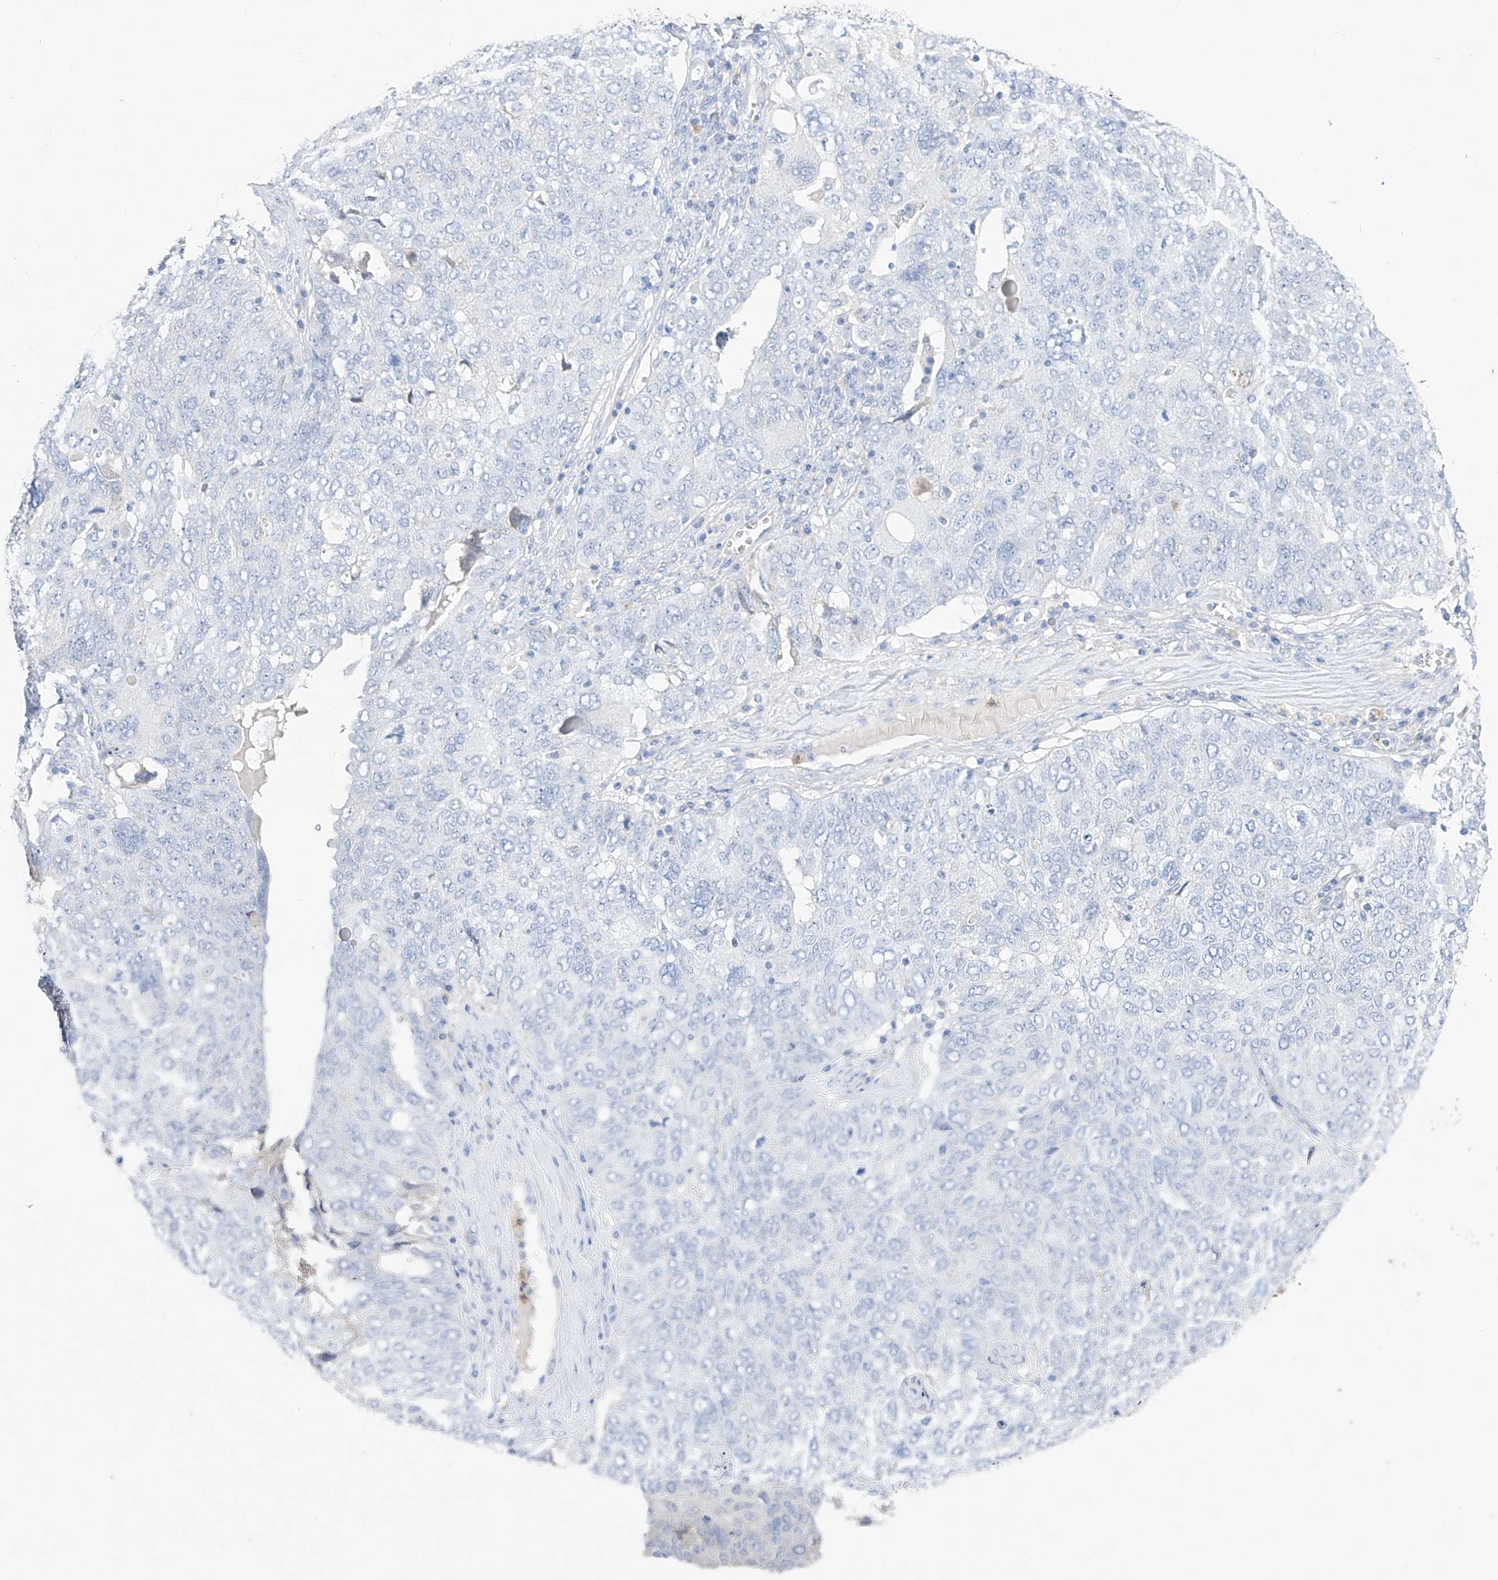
{"staining": {"intensity": "negative", "quantity": "none", "location": "none"}, "tissue": "ovarian cancer", "cell_type": "Tumor cells", "image_type": "cancer", "snomed": [{"axis": "morphology", "description": "Carcinoma, endometroid"}, {"axis": "topography", "description": "Ovary"}], "caption": "Tumor cells show no significant protein expression in ovarian cancer (endometroid carcinoma).", "gene": "TM7SF2", "patient": {"sex": "female", "age": 62}}